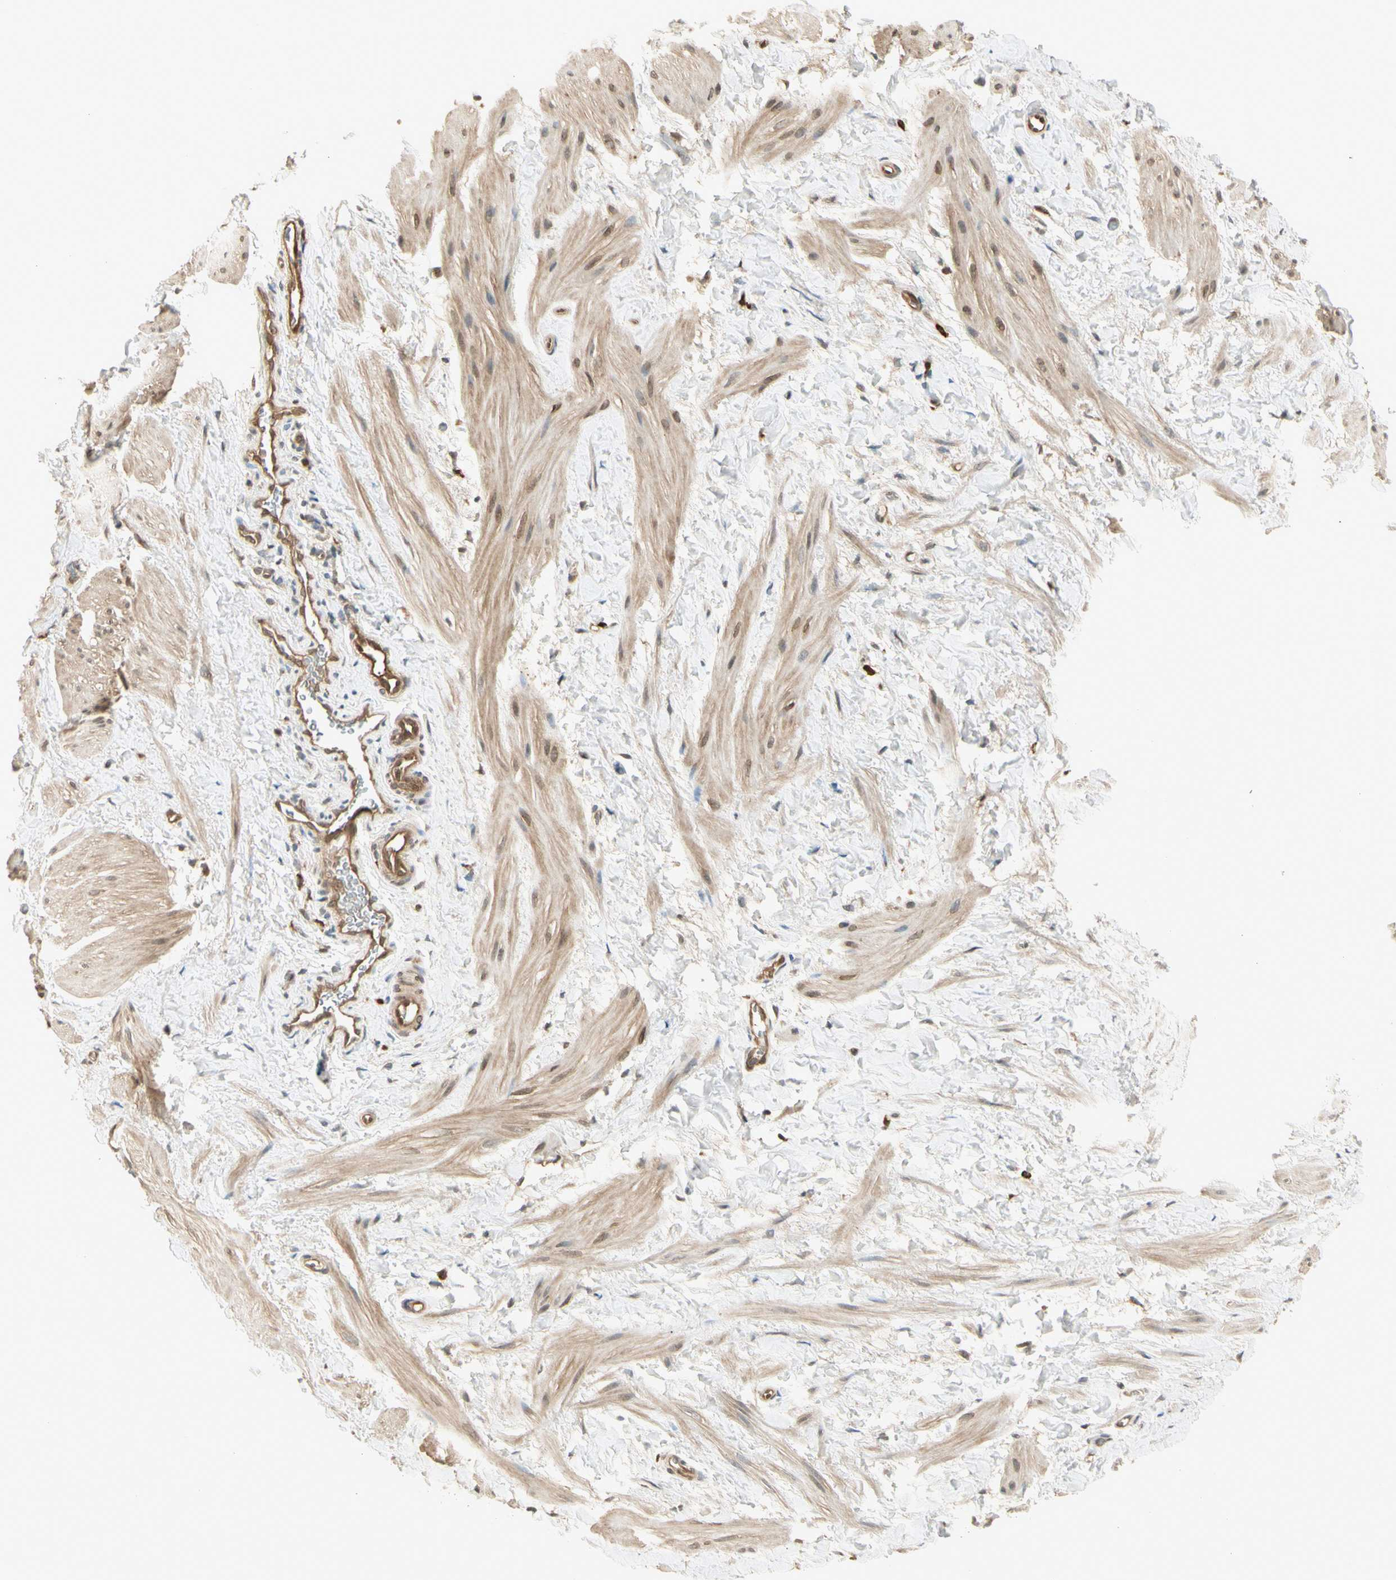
{"staining": {"intensity": "weak", "quantity": "25%-75%", "location": "cytoplasmic/membranous"}, "tissue": "smooth muscle", "cell_type": "Smooth muscle cells", "image_type": "normal", "snomed": [{"axis": "morphology", "description": "Normal tissue, NOS"}, {"axis": "topography", "description": "Smooth muscle"}], "caption": "Immunohistochemistry (IHC) image of unremarkable human smooth muscle stained for a protein (brown), which reveals low levels of weak cytoplasmic/membranous staining in approximately 25%-75% of smooth muscle cells.", "gene": "SERPINB6", "patient": {"sex": "male", "age": 16}}